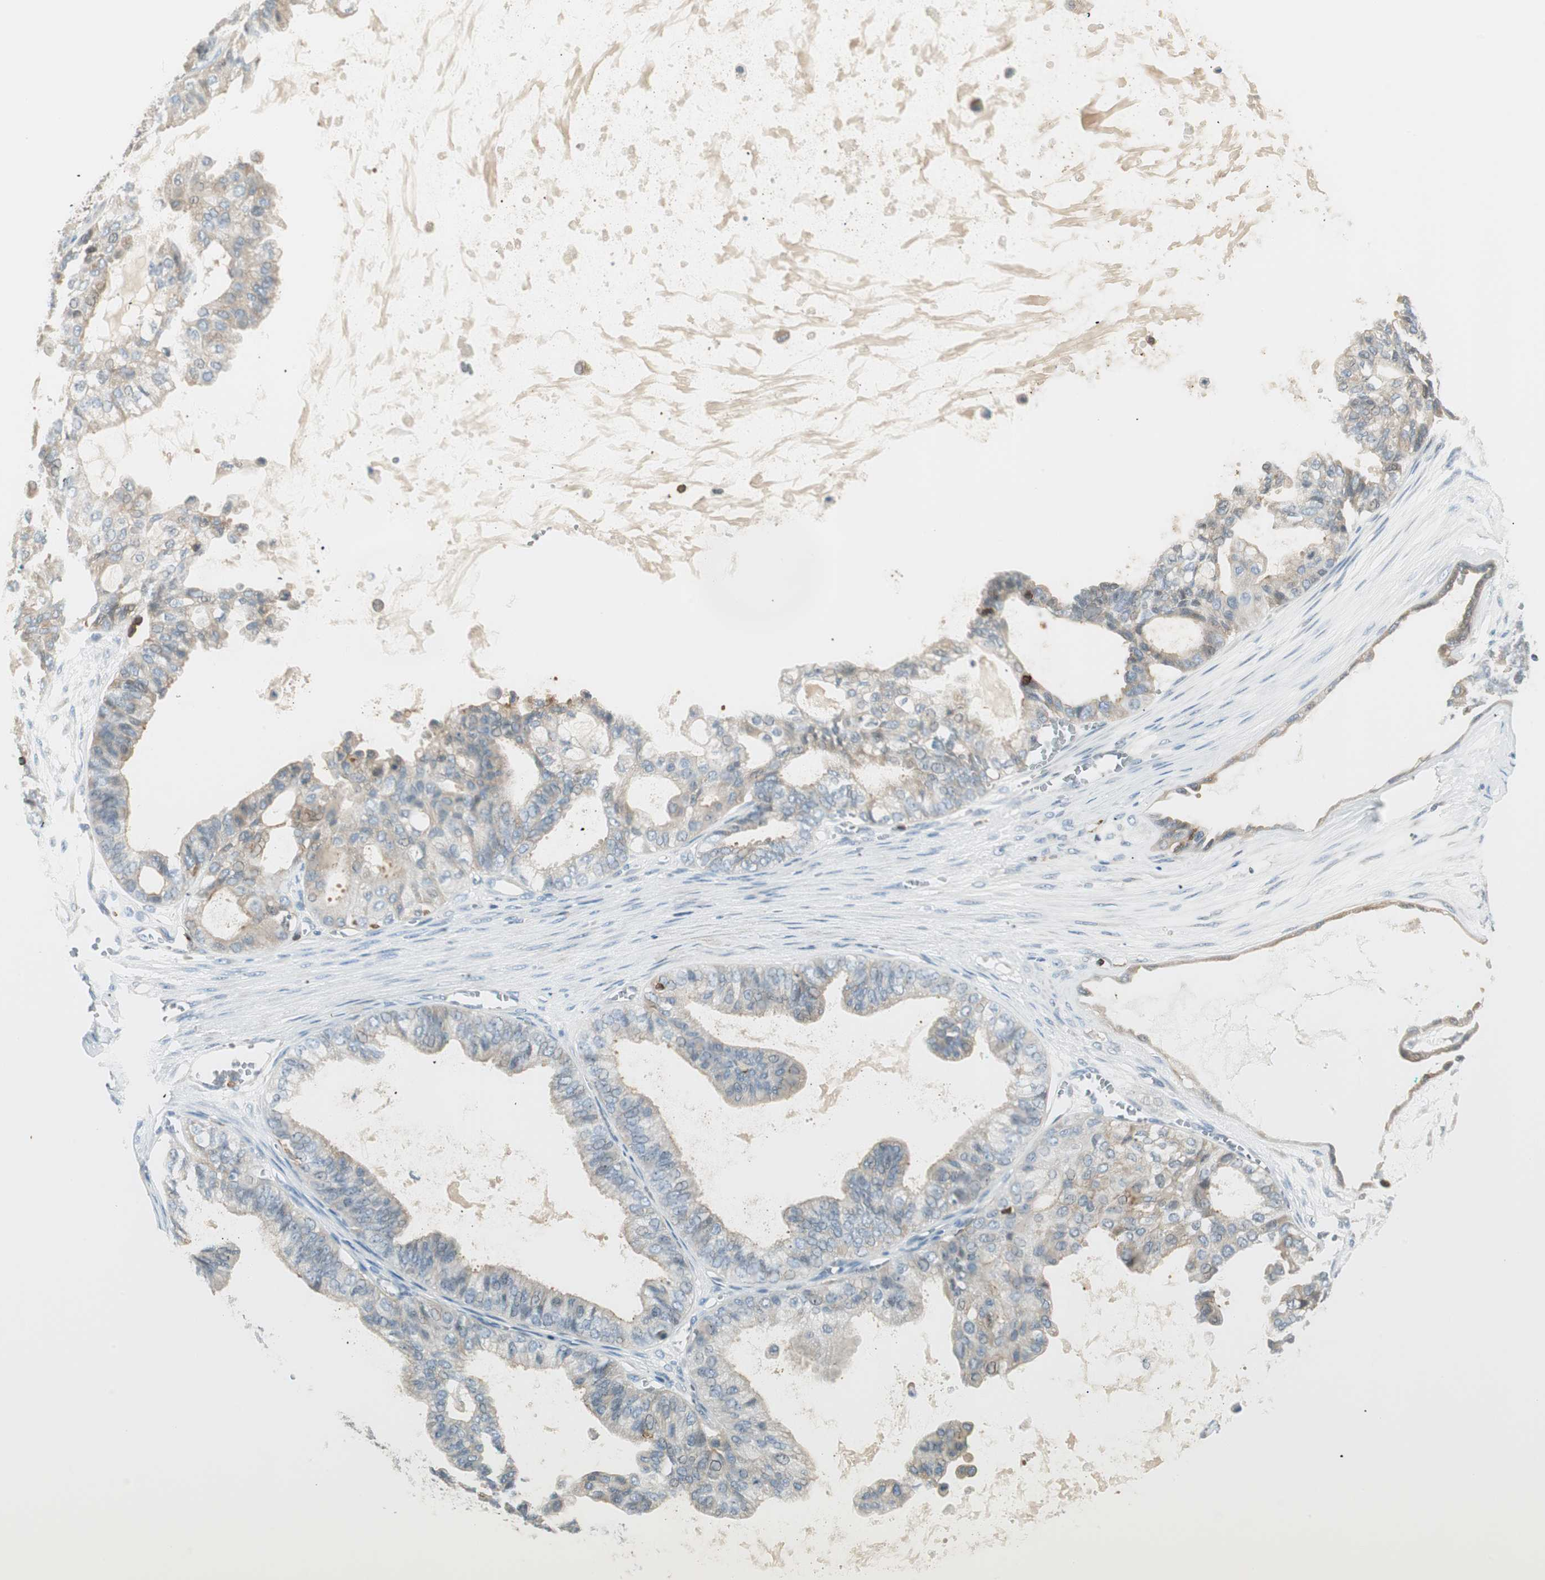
{"staining": {"intensity": "moderate", "quantity": "25%-75%", "location": "cytoplasmic/membranous"}, "tissue": "ovarian cancer", "cell_type": "Tumor cells", "image_type": "cancer", "snomed": [{"axis": "morphology", "description": "Carcinoma, NOS"}, {"axis": "morphology", "description": "Carcinoma, endometroid"}, {"axis": "topography", "description": "Ovary"}], "caption": "A medium amount of moderate cytoplasmic/membranous positivity is present in about 25%-75% of tumor cells in ovarian carcinoma tissue.", "gene": "HPGD", "patient": {"sex": "female", "age": 50}}